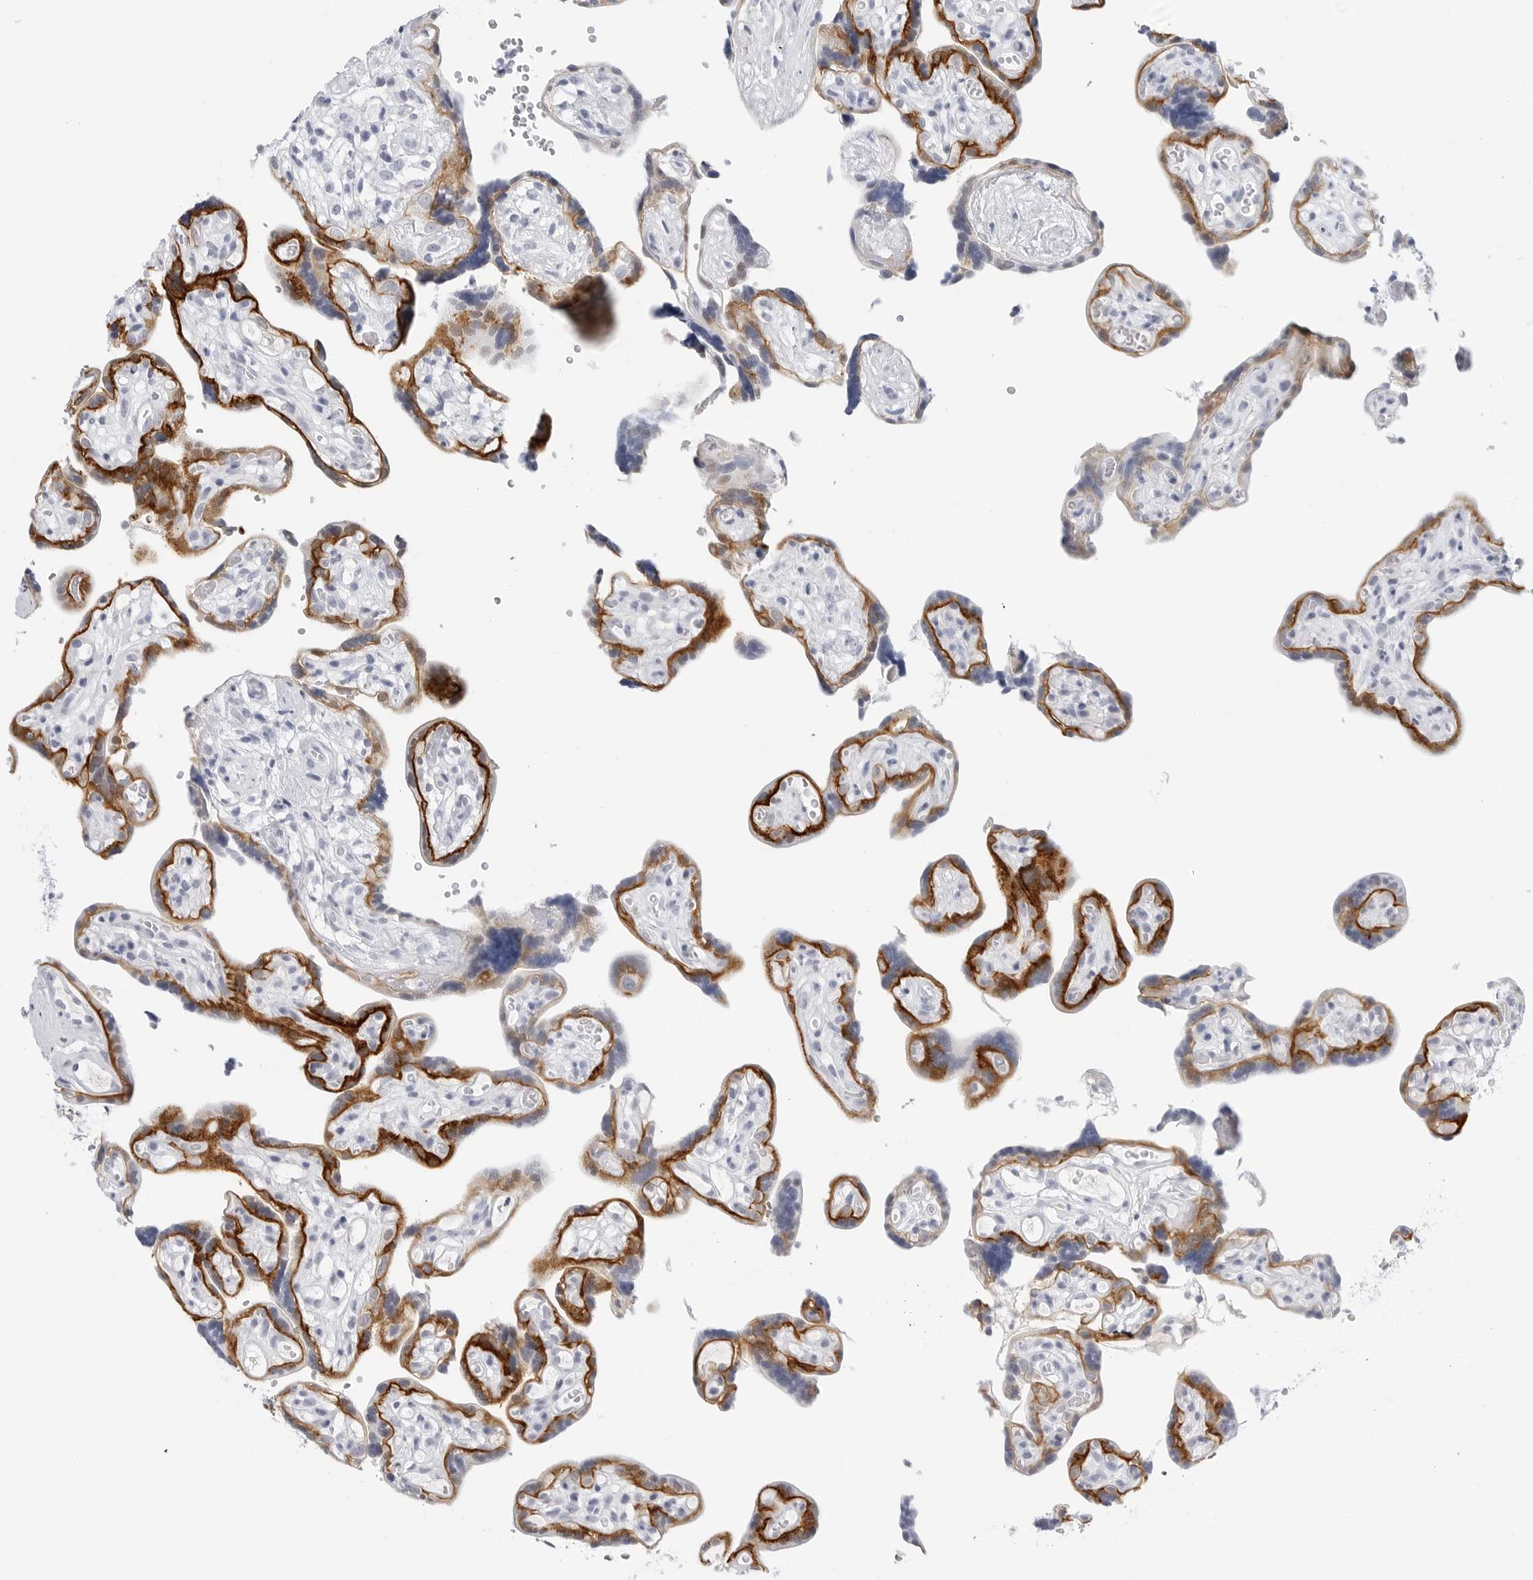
{"staining": {"intensity": "negative", "quantity": "none", "location": "none"}, "tissue": "placenta", "cell_type": "Decidual cells", "image_type": "normal", "snomed": [{"axis": "morphology", "description": "Normal tissue, NOS"}, {"axis": "topography", "description": "Placenta"}], "caption": "DAB immunohistochemical staining of unremarkable placenta reveals no significant positivity in decidual cells.", "gene": "SLC19A1", "patient": {"sex": "female", "age": 30}}